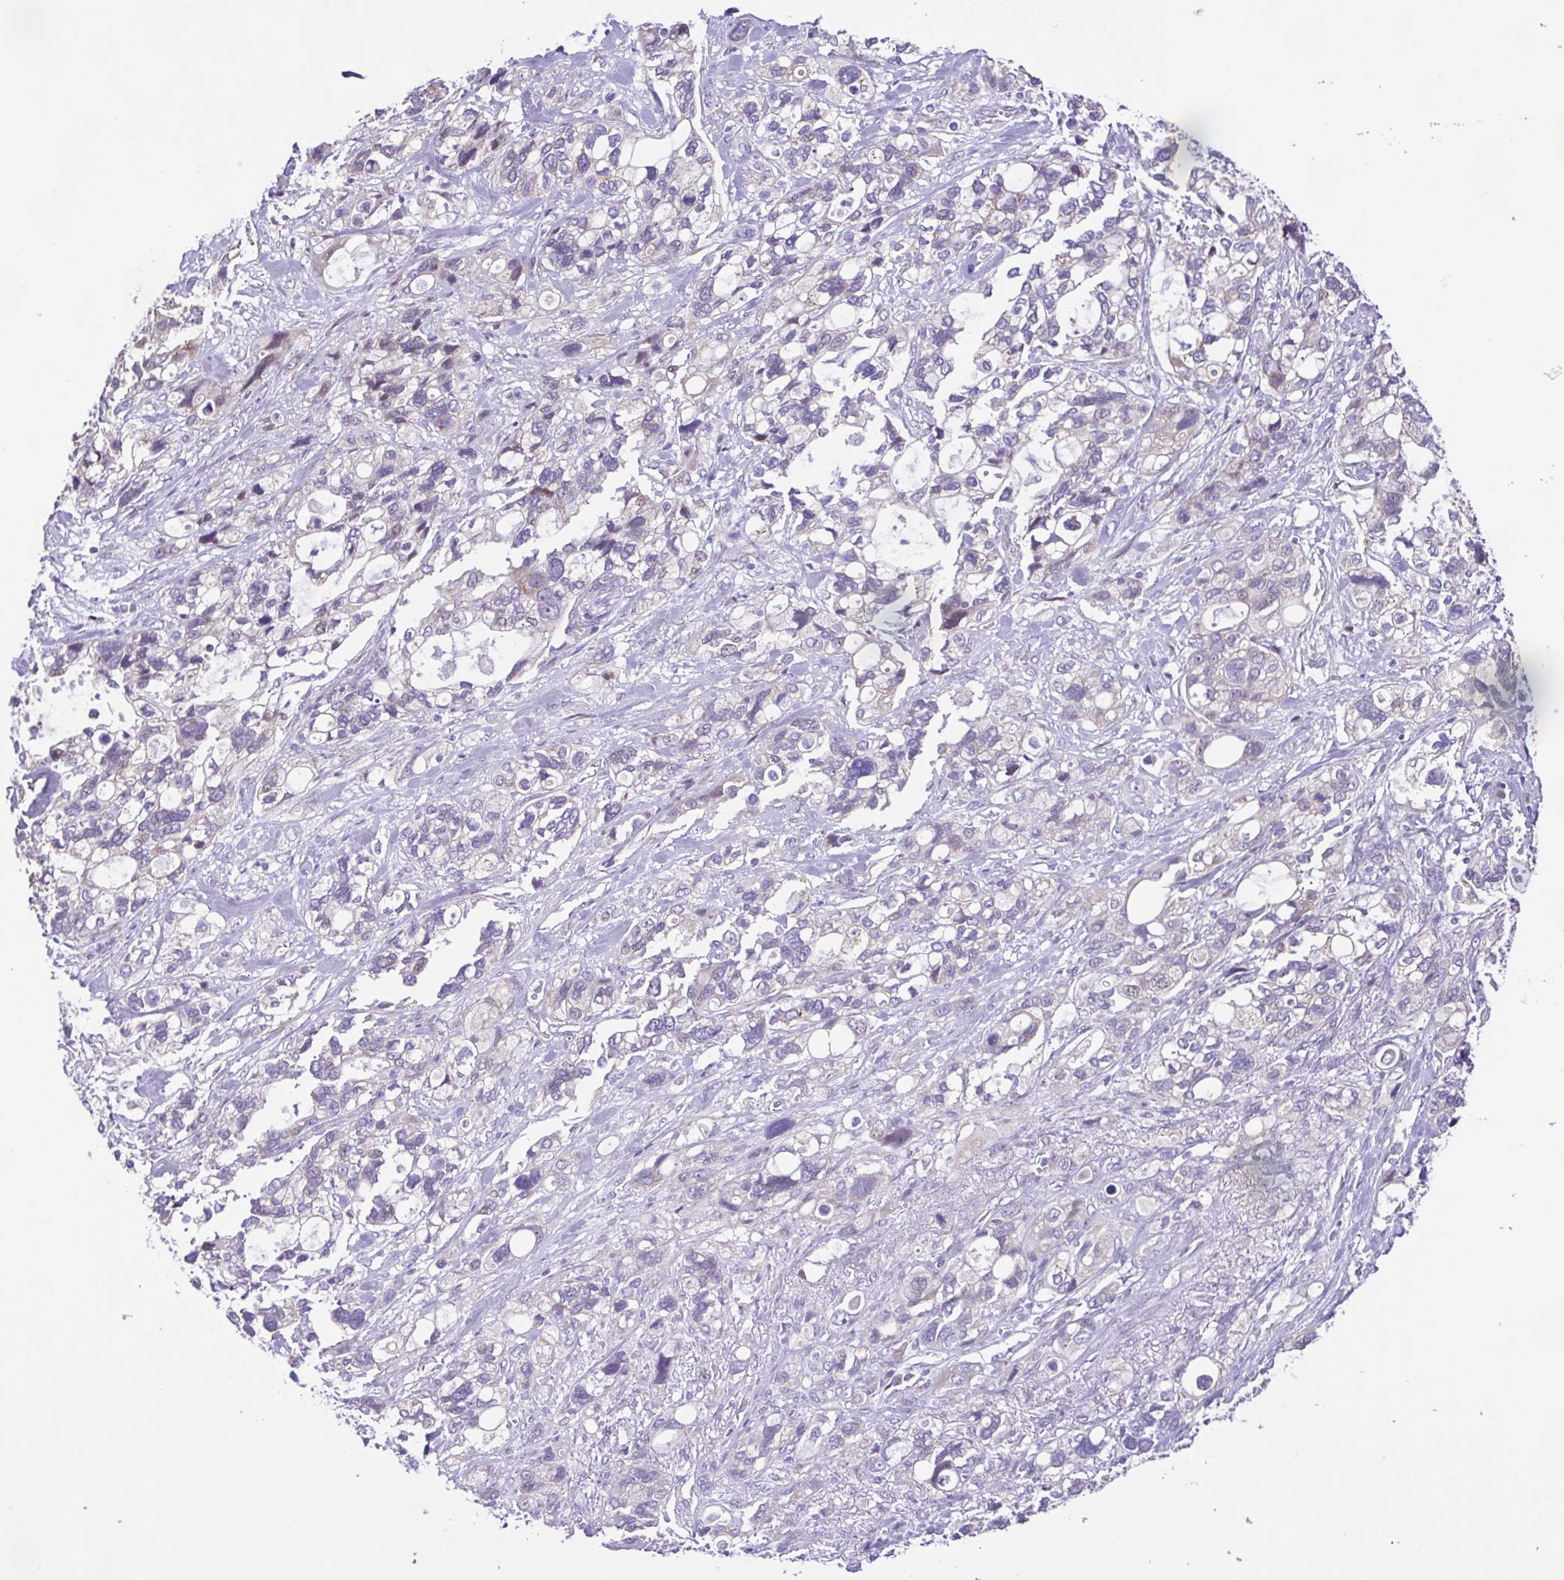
{"staining": {"intensity": "negative", "quantity": "none", "location": "none"}, "tissue": "stomach cancer", "cell_type": "Tumor cells", "image_type": "cancer", "snomed": [{"axis": "morphology", "description": "Adenocarcinoma, NOS"}, {"axis": "topography", "description": "Stomach, upper"}], "caption": "Immunohistochemistry (IHC) histopathology image of neoplastic tissue: stomach adenocarcinoma stained with DAB reveals no significant protein positivity in tumor cells.", "gene": "TGM3", "patient": {"sex": "female", "age": 81}}